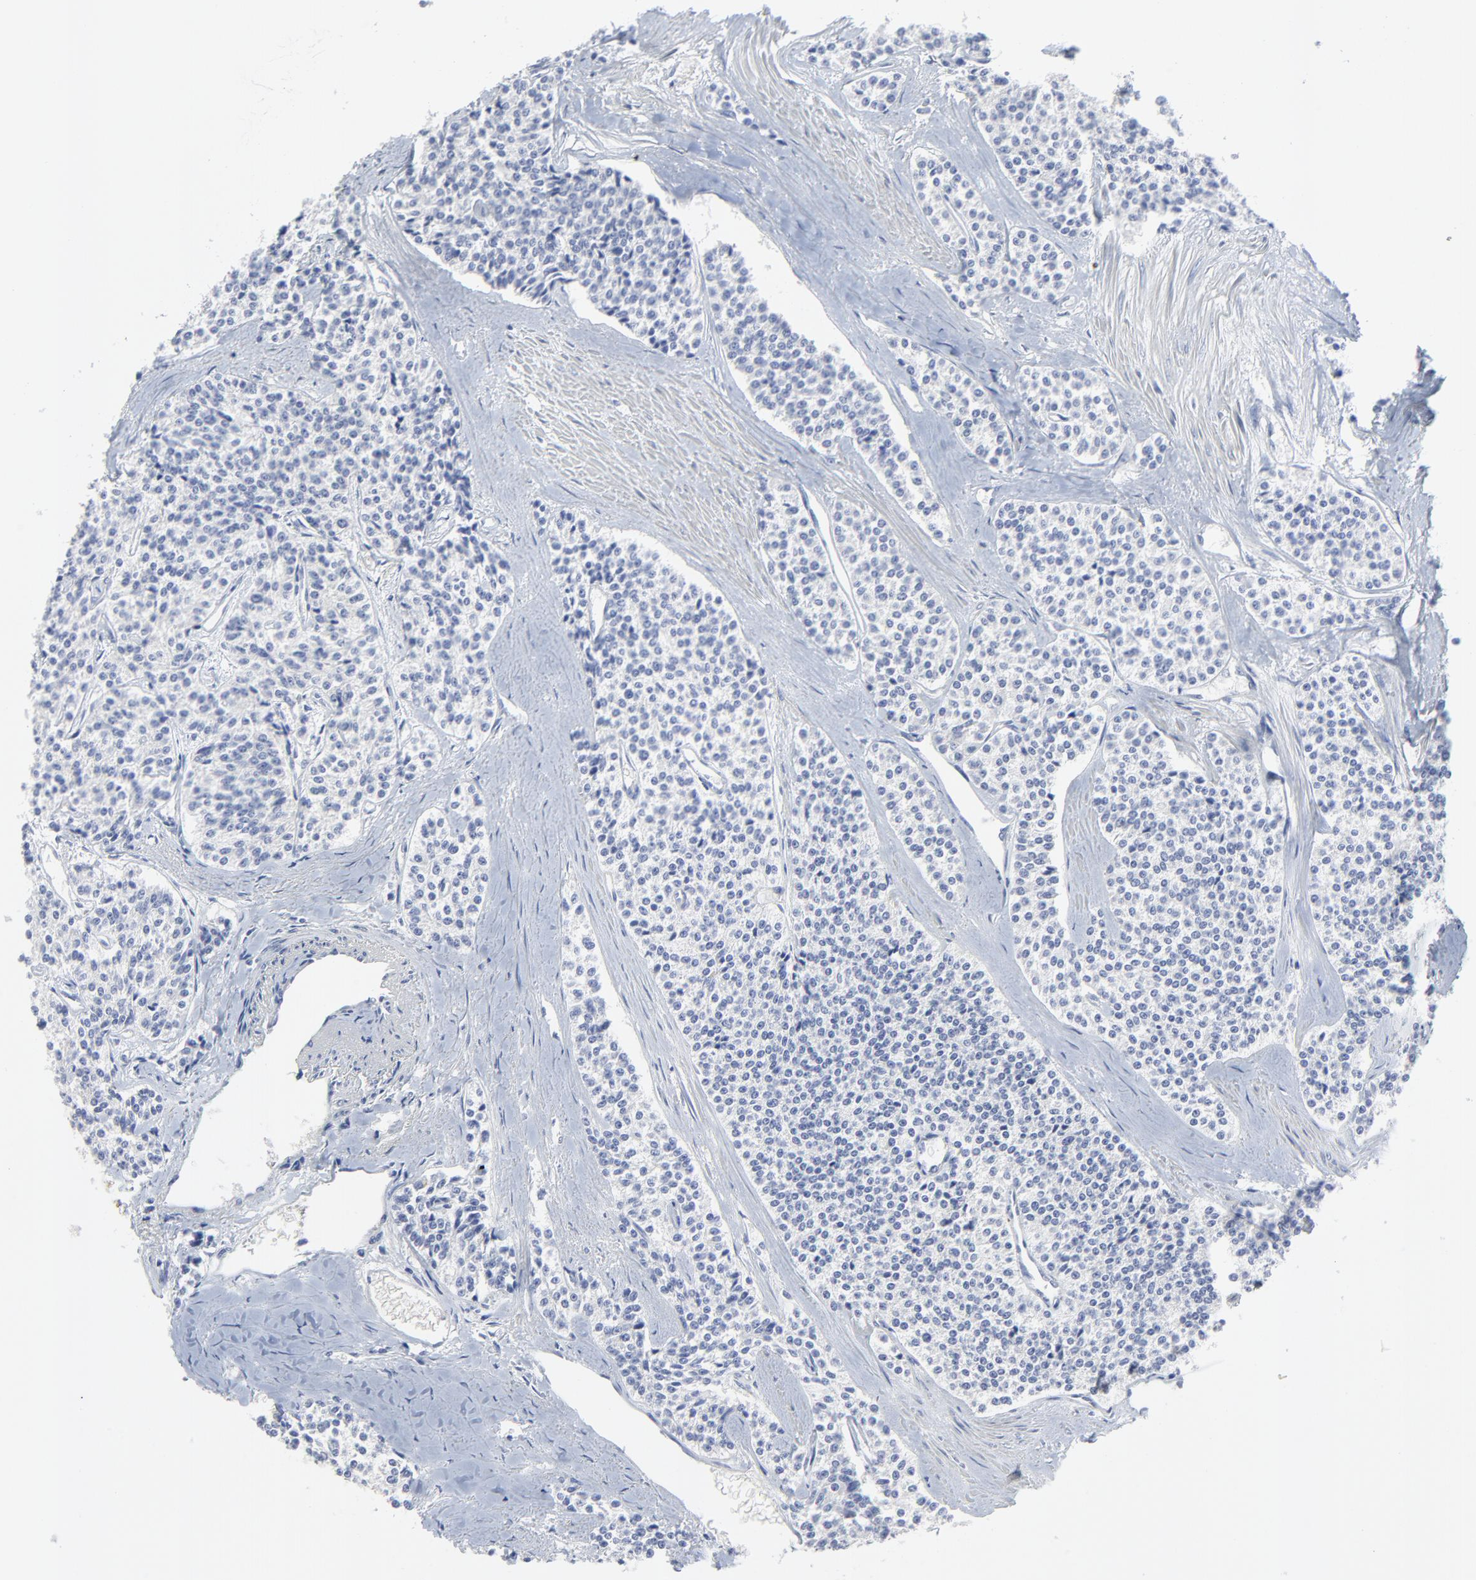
{"staining": {"intensity": "negative", "quantity": "none", "location": "none"}, "tissue": "carcinoid", "cell_type": "Tumor cells", "image_type": "cancer", "snomed": [{"axis": "morphology", "description": "Carcinoid, malignant, NOS"}, {"axis": "topography", "description": "Stomach"}], "caption": "A high-resolution histopathology image shows immunohistochemistry (IHC) staining of malignant carcinoid, which demonstrates no significant positivity in tumor cells. (Immunohistochemistry (ihc), brightfield microscopy, high magnification).", "gene": "NLGN3", "patient": {"sex": "female", "age": 76}}